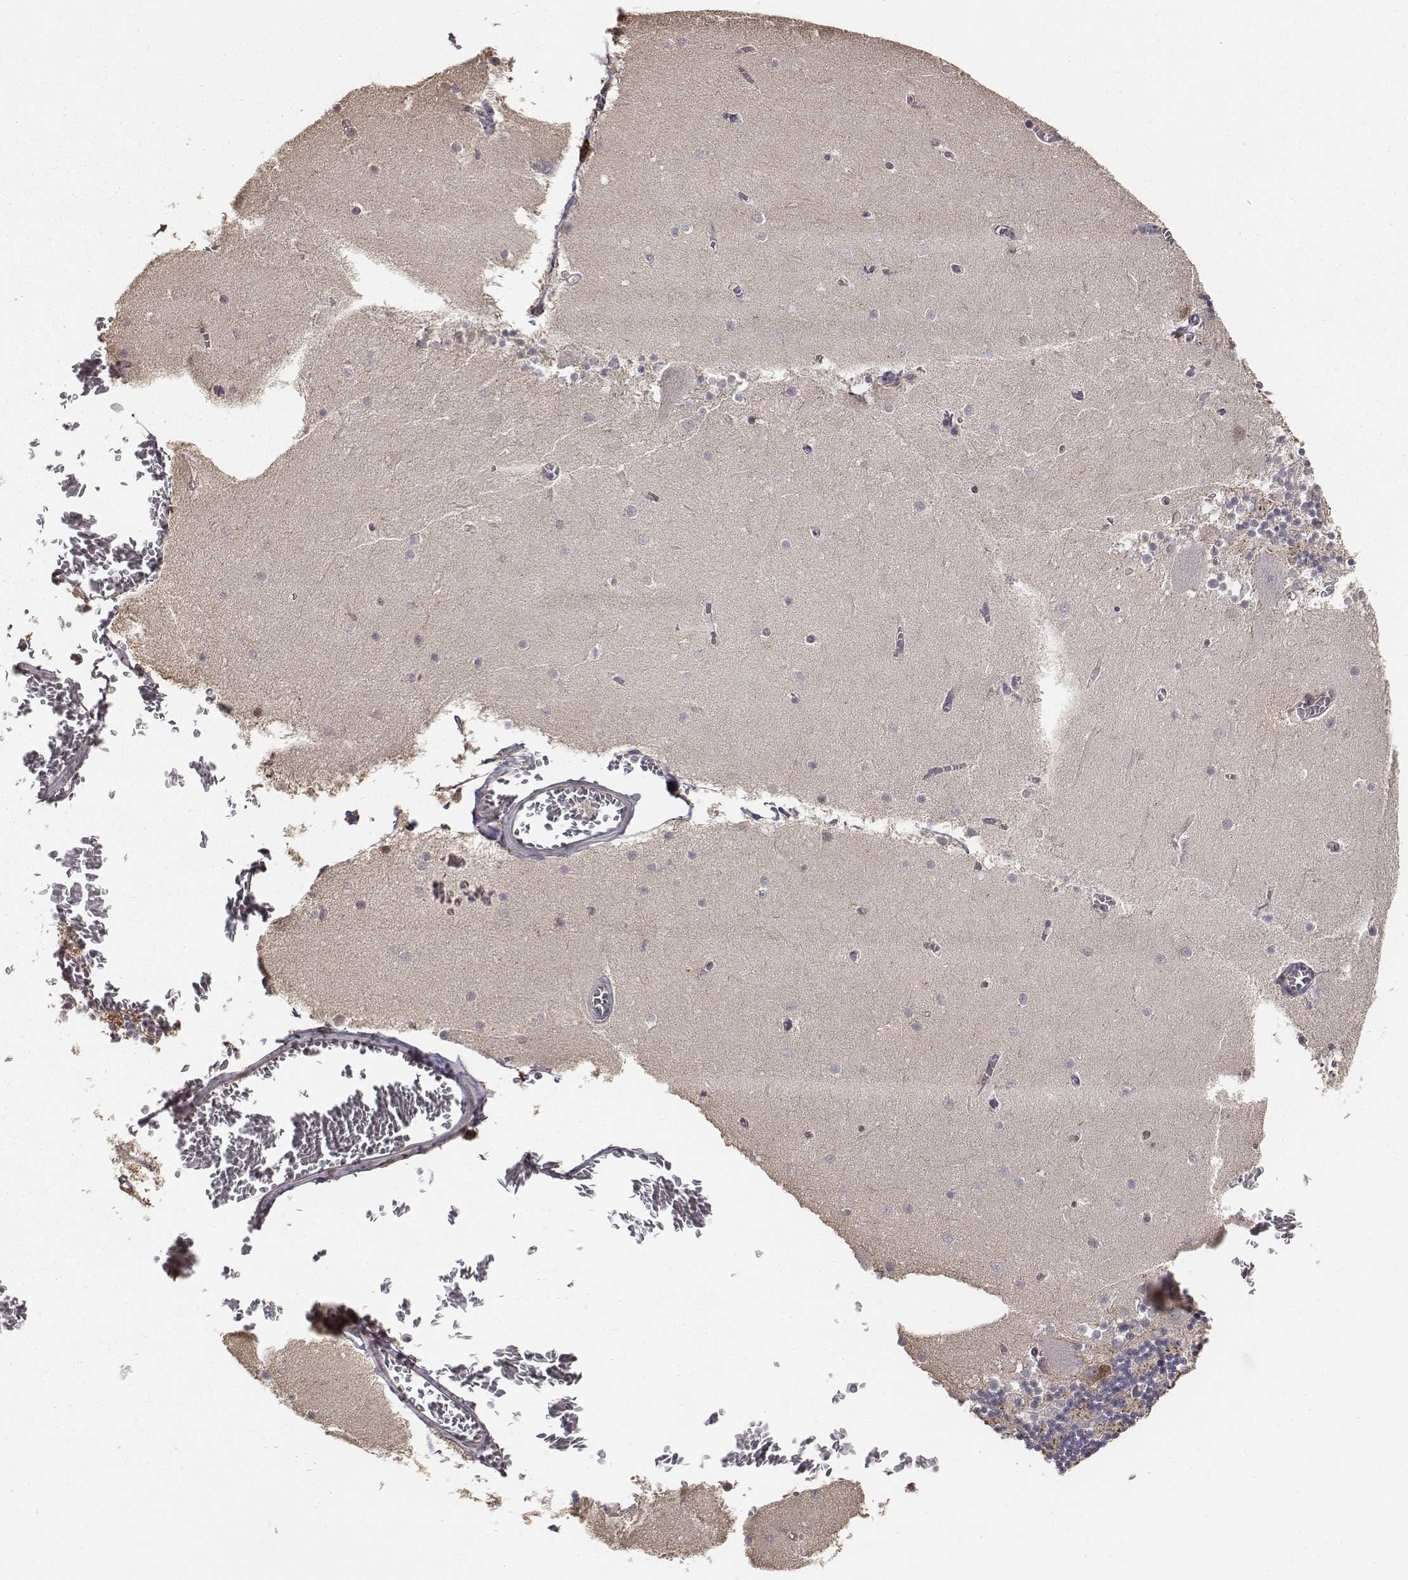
{"staining": {"intensity": "strong", "quantity": ">75%", "location": "cytoplasmic/membranous"}, "tissue": "cerebellum", "cell_type": "Cells in granular layer", "image_type": "normal", "snomed": [{"axis": "morphology", "description": "Normal tissue, NOS"}, {"axis": "topography", "description": "Cerebellum"}], "caption": "Immunohistochemistry (IHC) (DAB (3,3'-diaminobenzidine)) staining of unremarkable cerebellum exhibits strong cytoplasmic/membranous protein expression in about >75% of cells in granular layer.", "gene": "AP1B1", "patient": {"sex": "female", "age": 28}}